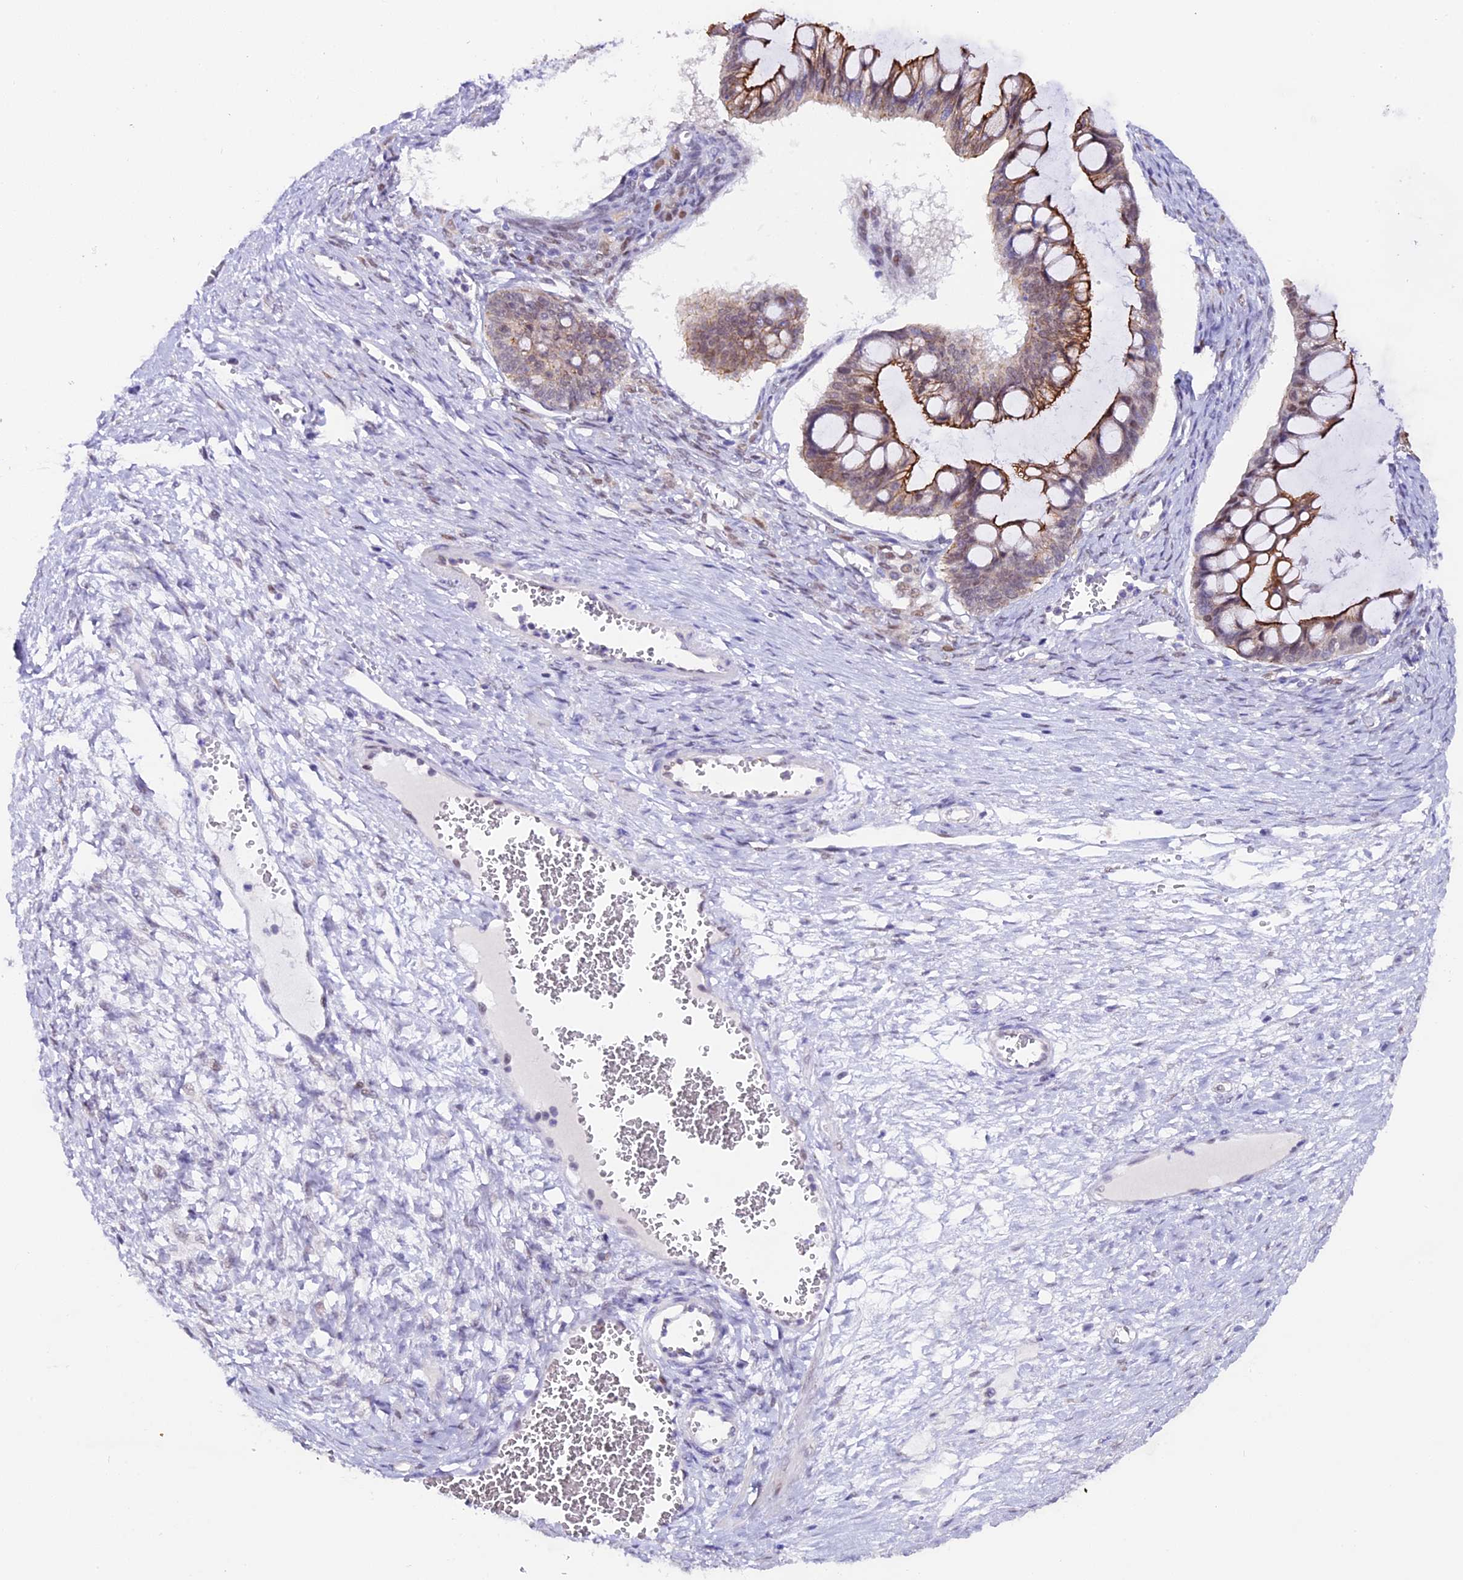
{"staining": {"intensity": "moderate", "quantity": ">75%", "location": "cytoplasmic/membranous"}, "tissue": "ovarian cancer", "cell_type": "Tumor cells", "image_type": "cancer", "snomed": [{"axis": "morphology", "description": "Cystadenocarcinoma, mucinous, NOS"}, {"axis": "topography", "description": "Ovary"}], "caption": "Brown immunohistochemical staining in human ovarian mucinous cystadenocarcinoma reveals moderate cytoplasmic/membranous positivity in approximately >75% of tumor cells.", "gene": "OSGEP", "patient": {"sex": "female", "age": 73}}